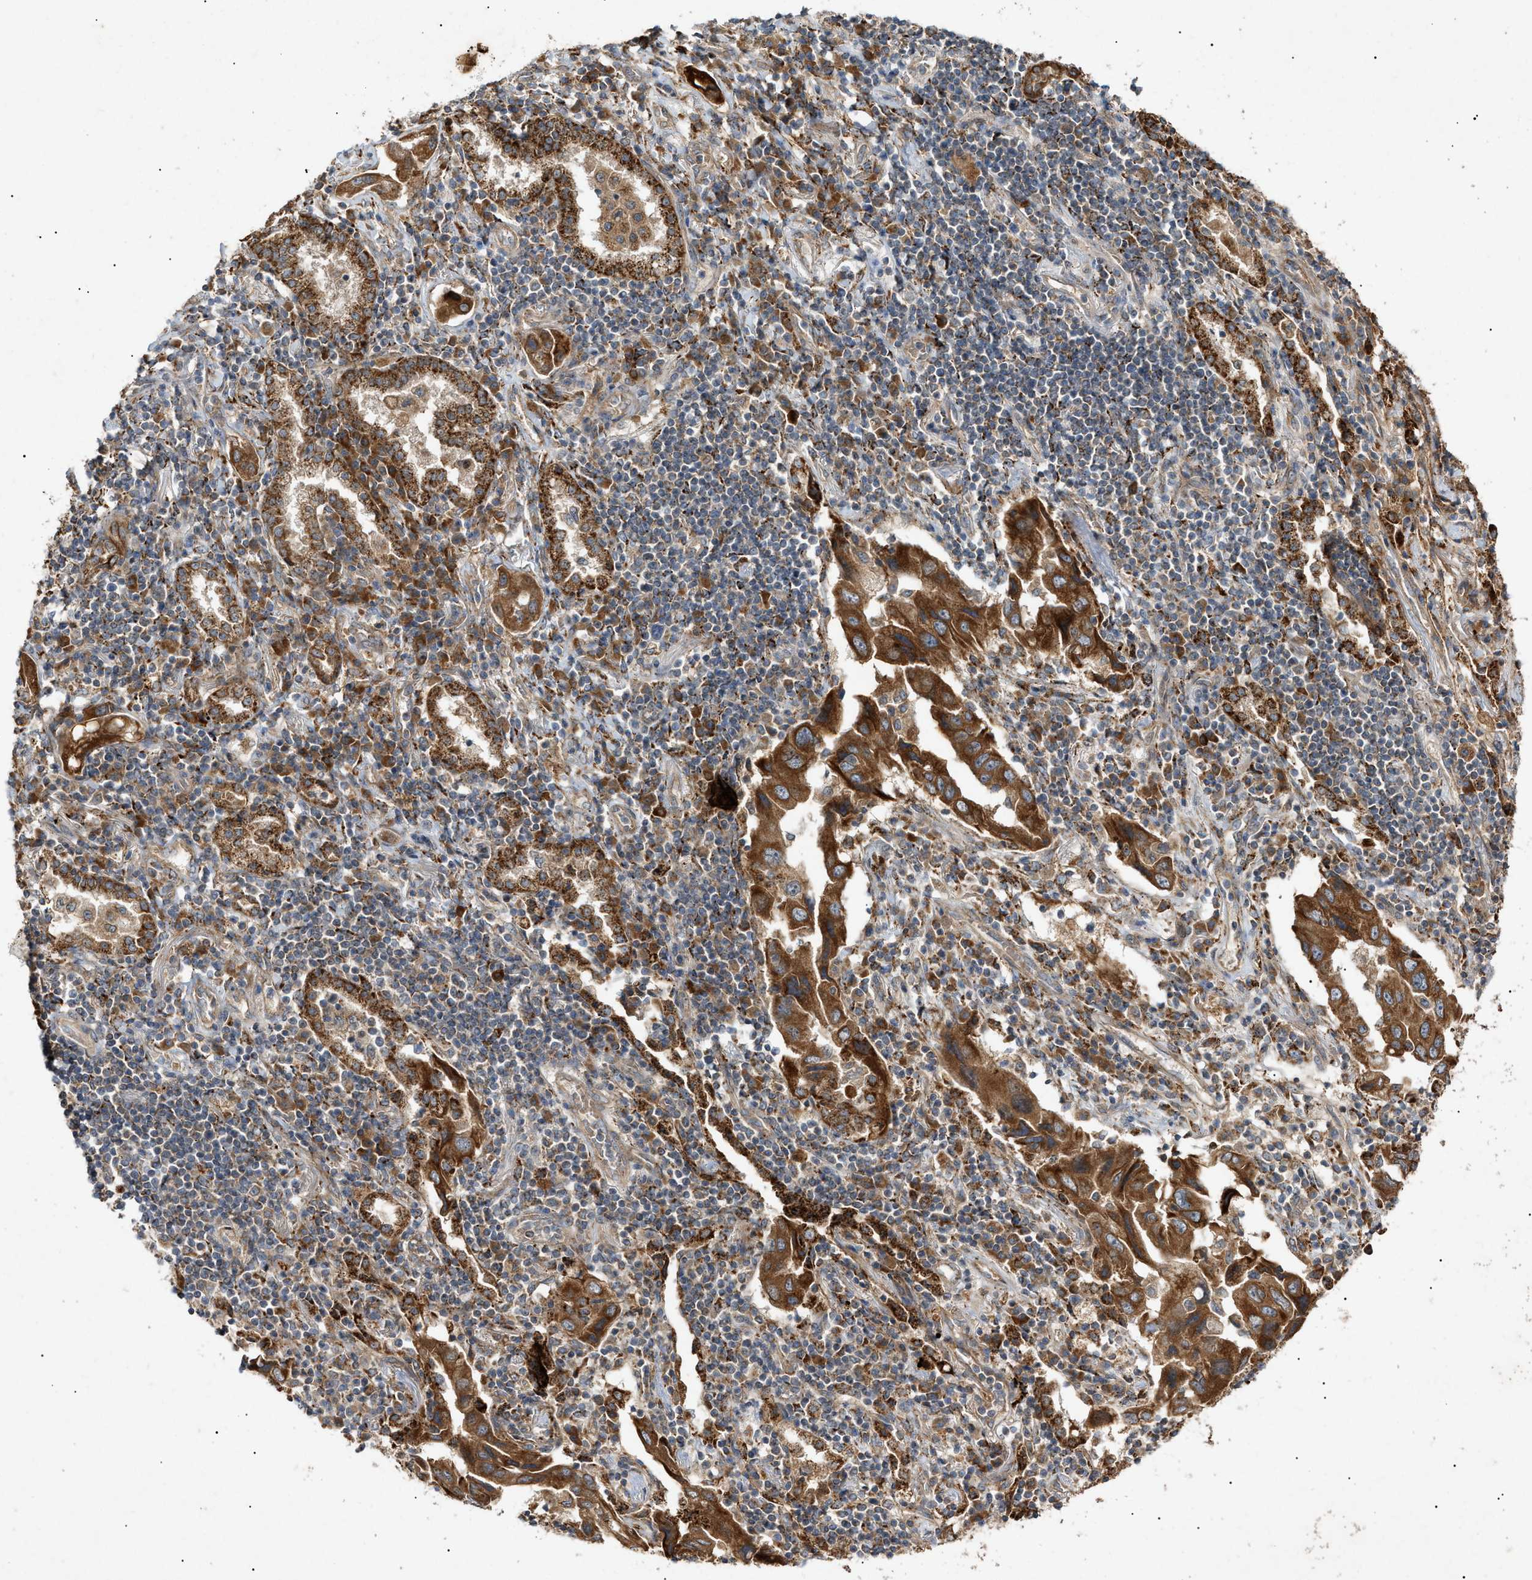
{"staining": {"intensity": "strong", "quantity": ">75%", "location": "cytoplasmic/membranous"}, "tissue": "lung cancer", "cell_type": "Tumor cells", "image_type": "cancer", "snomed": [{"axis": "morphology", "description": "Adenocarcinoma, NOS"}, {"axis": "topography", "description": "Lung"}], "caption": "Adenocarcinoma (lung) stained with a protein marker demonstrates strong staining in tumor cells.", "gene": "MTCH1", "patient": {"sex": "female", "age": 65}}